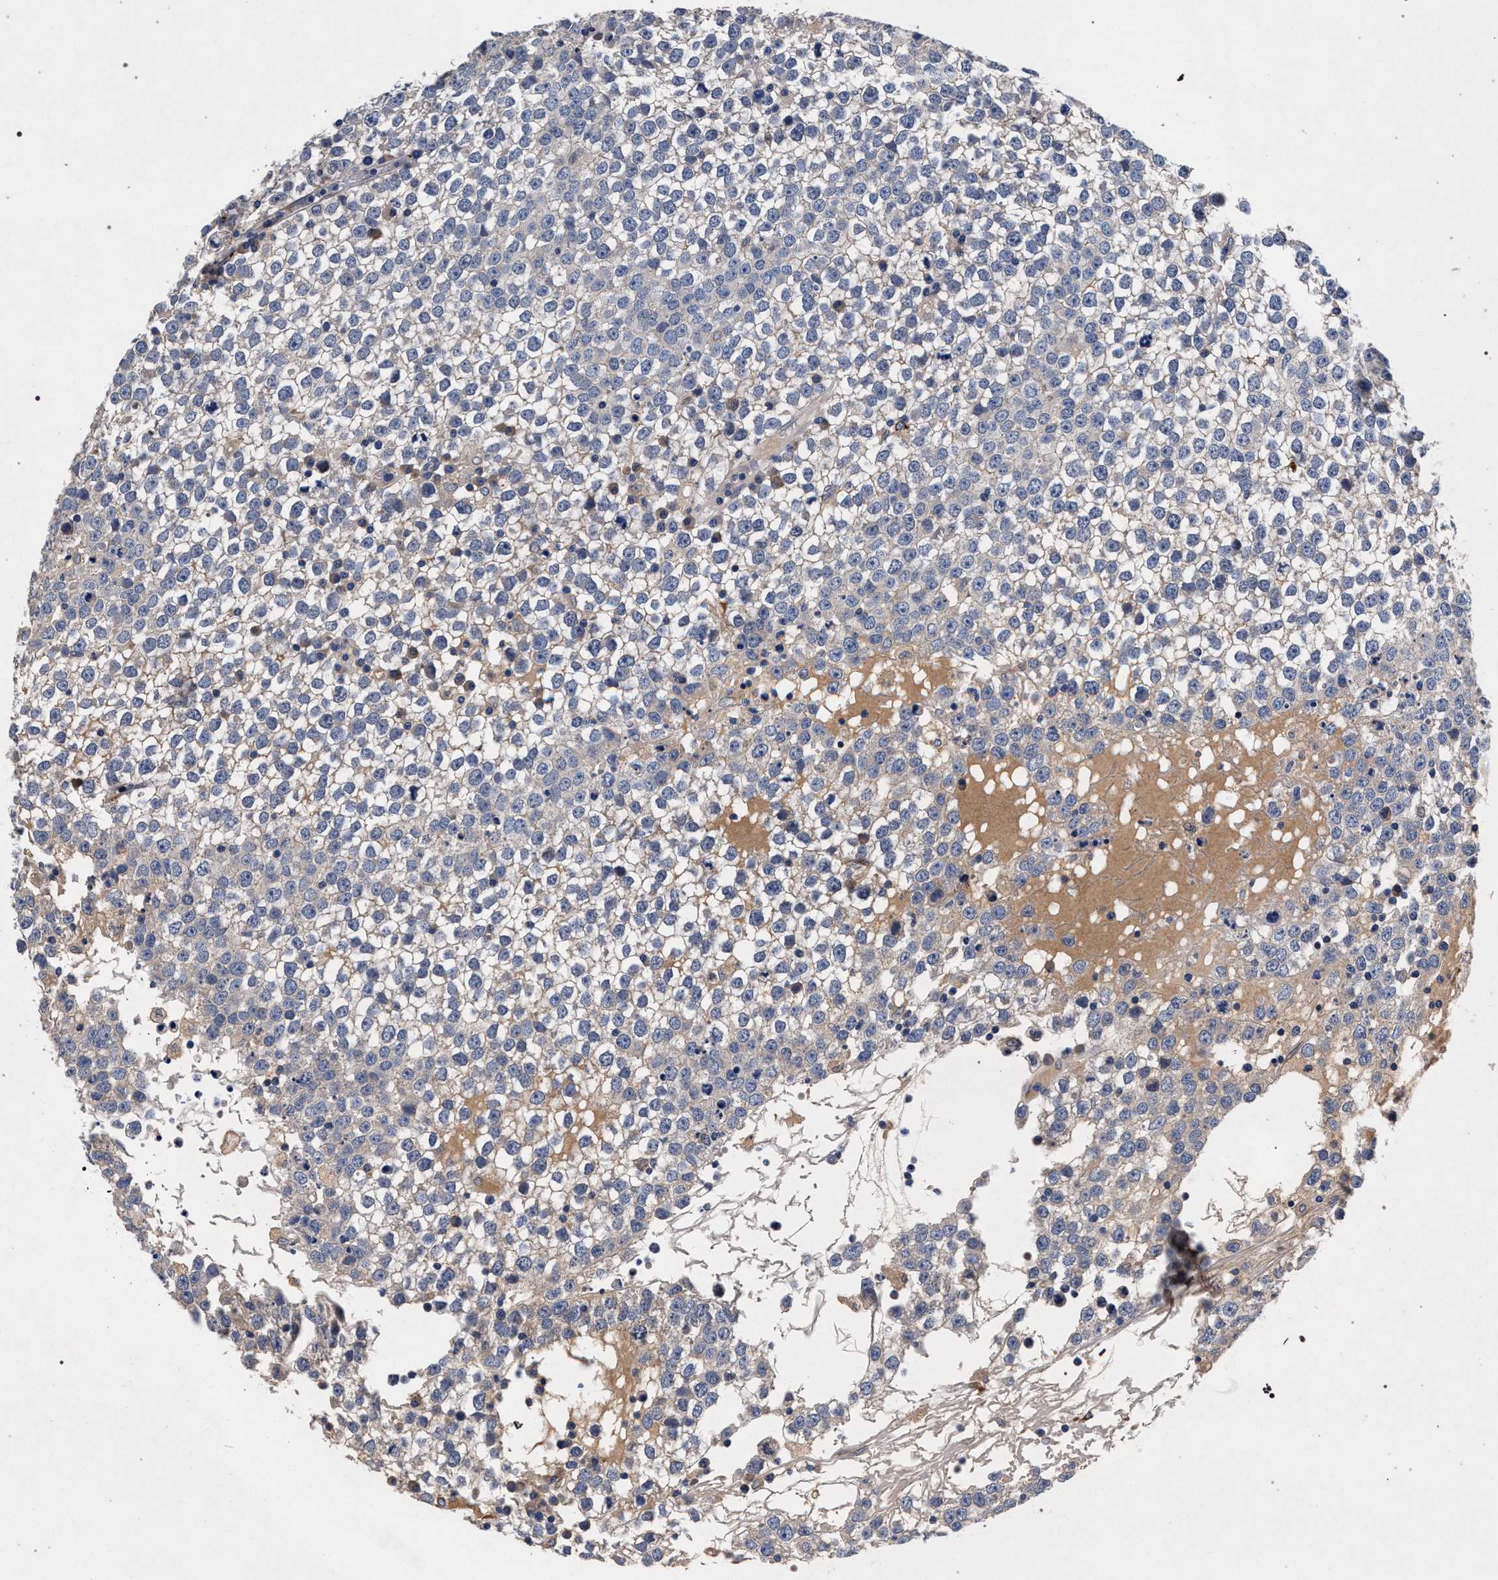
{"staining": {"intensity": "negative", "quantity": "none", "location": "none"}, "tissue": "testis cancer", "cell_type": "Tumor cells", "image_type": "cancer", "snomed": [{"axis": "morphology", "description": "Seminoma, NOS"}, {"axis": "topography", "description": "Testis"}], "caption": "Immunohistochemical staining of testis cancer (seminoma) displays no significant positivity in tumor cells. (IHC, brightfield microscopy, high magnification).", "gene": "NEK7", "patient": {"sex": "male", "age": 65}}